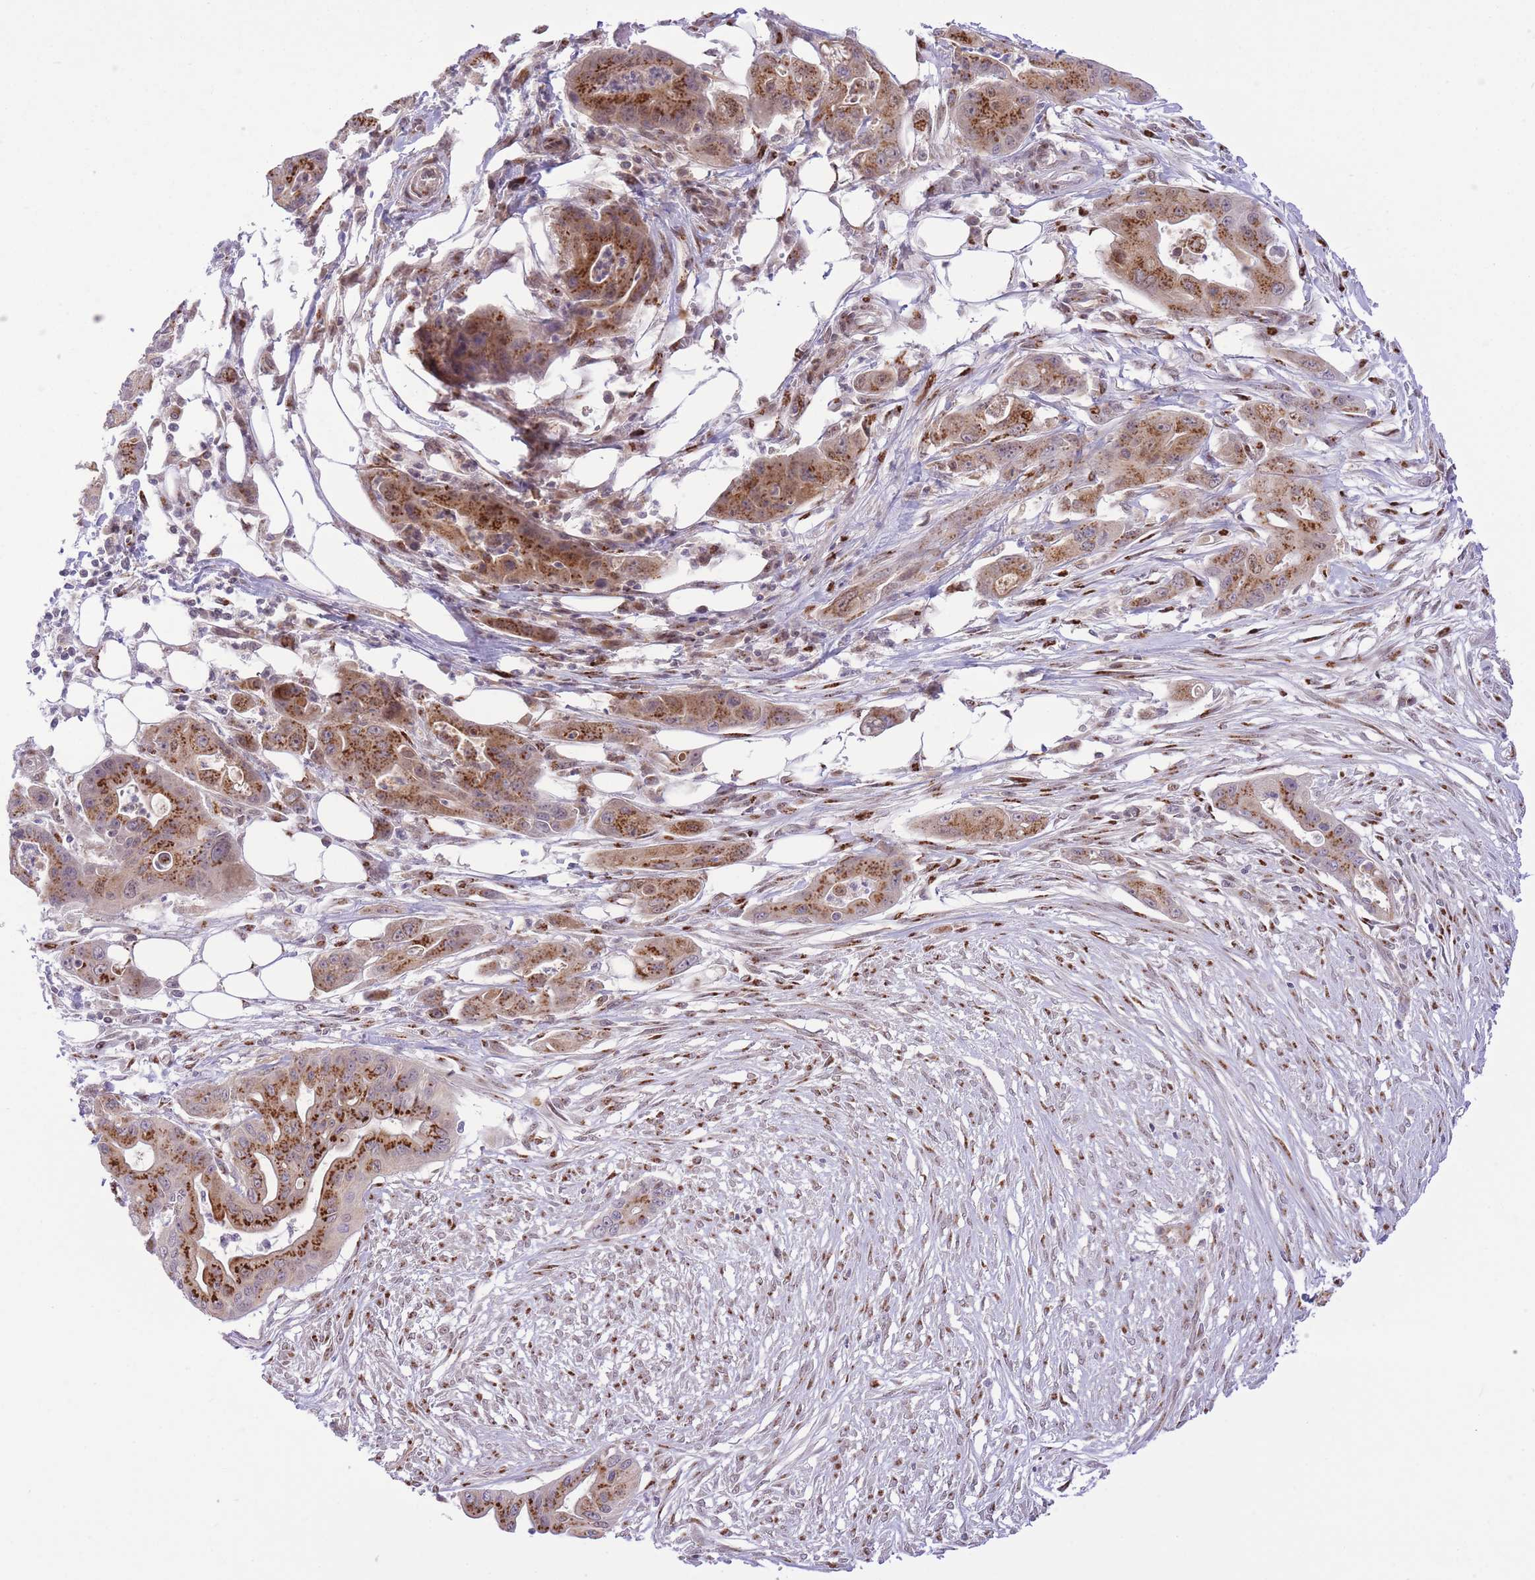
{"staining": {"intensity": "moderate", "quantity": ">75%", "location": "cytoplasmic/membranous"}, "tissue": "ovarian cancer", "cell_type": "Tumor cells", "image_type": "cancer", "snomed": [{"axis": "morphology", "description": "Cystadenocarcinoma, mucinous, NOS"}, {"axis": "topography", "description": "Ovary"}], "caption": "The histopathology image shows a brown stain indicating the presence of a protein in the cytoplasmic/membranous of tumor cells in ovarian mucinous cystadenocarcinoma. (Stains: DAB in brown, nuclei in blue, Microscopy: brightfield microscopy at high magnification).", "gene": "ZBED5", "patient": {"sex": "female", "age": 70}}